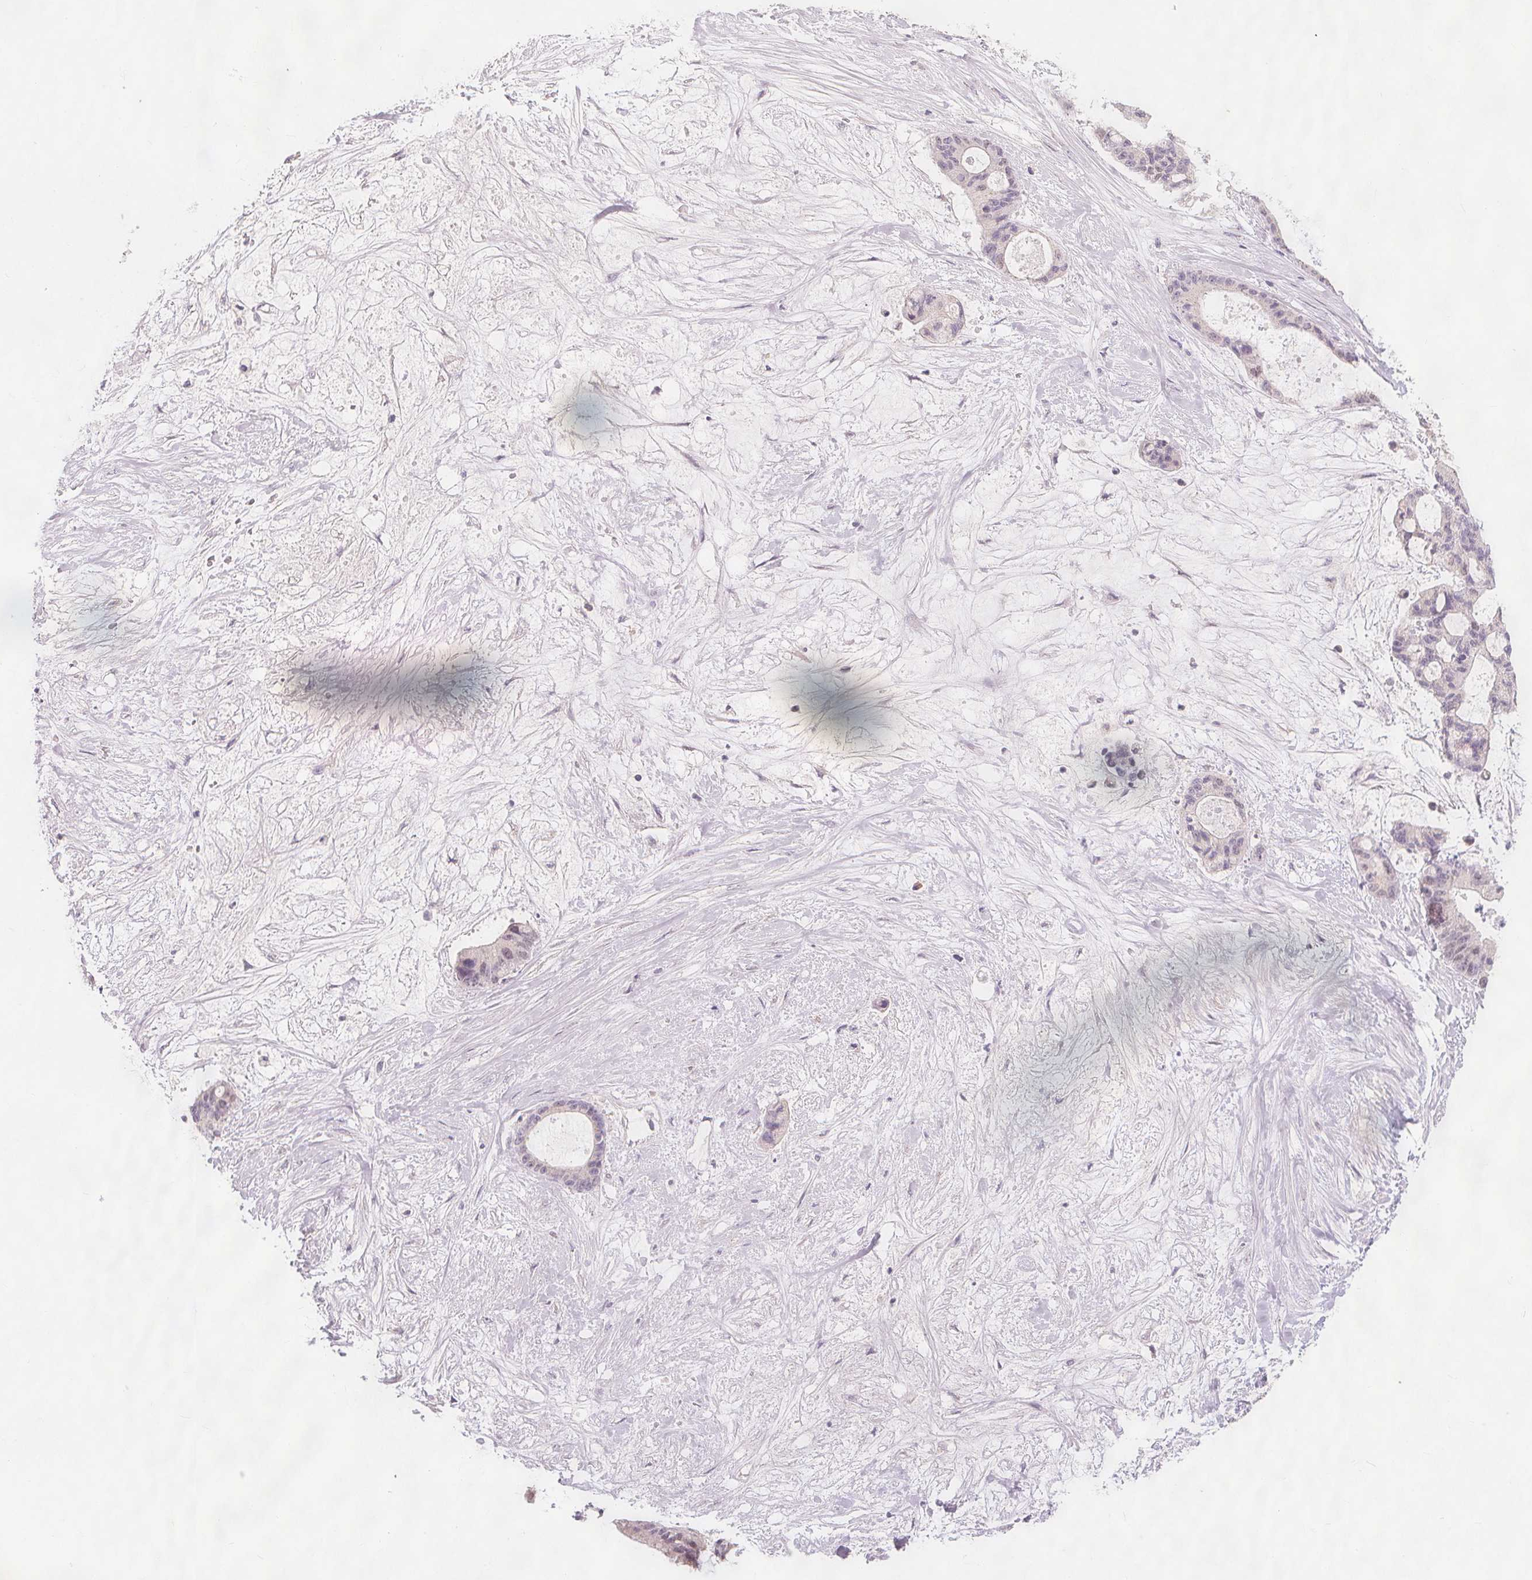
{"staining": {"intensity": "negative", "quantity": "none", "location": "none"}, "tissue": "liver cancer", "cell_type": "Tumor cells", "image_type": "cancer", "snomed": [{"axis": "morphology", "description": "Normal tissue, NOS"}, {"axis": "morphology", "description": "Cholangiocarcinoma"}, {"axis": "topography", "description": "Liver"}, {"axis": "topography", "description": "Peripheral nerve tissue"}], "caption": "DAB (3,3'-diaminobenzidine) immunohistochemical staining of human liver cancer shows no significant staining in tumor cells. (DAB (3,3'-diaminobenzidine) immunohistochemistry (IHC) visualized using brightfield microscopy, high magnification).", "gene": "TIPIN", "patient": {"sex": "female", "age": 73}}